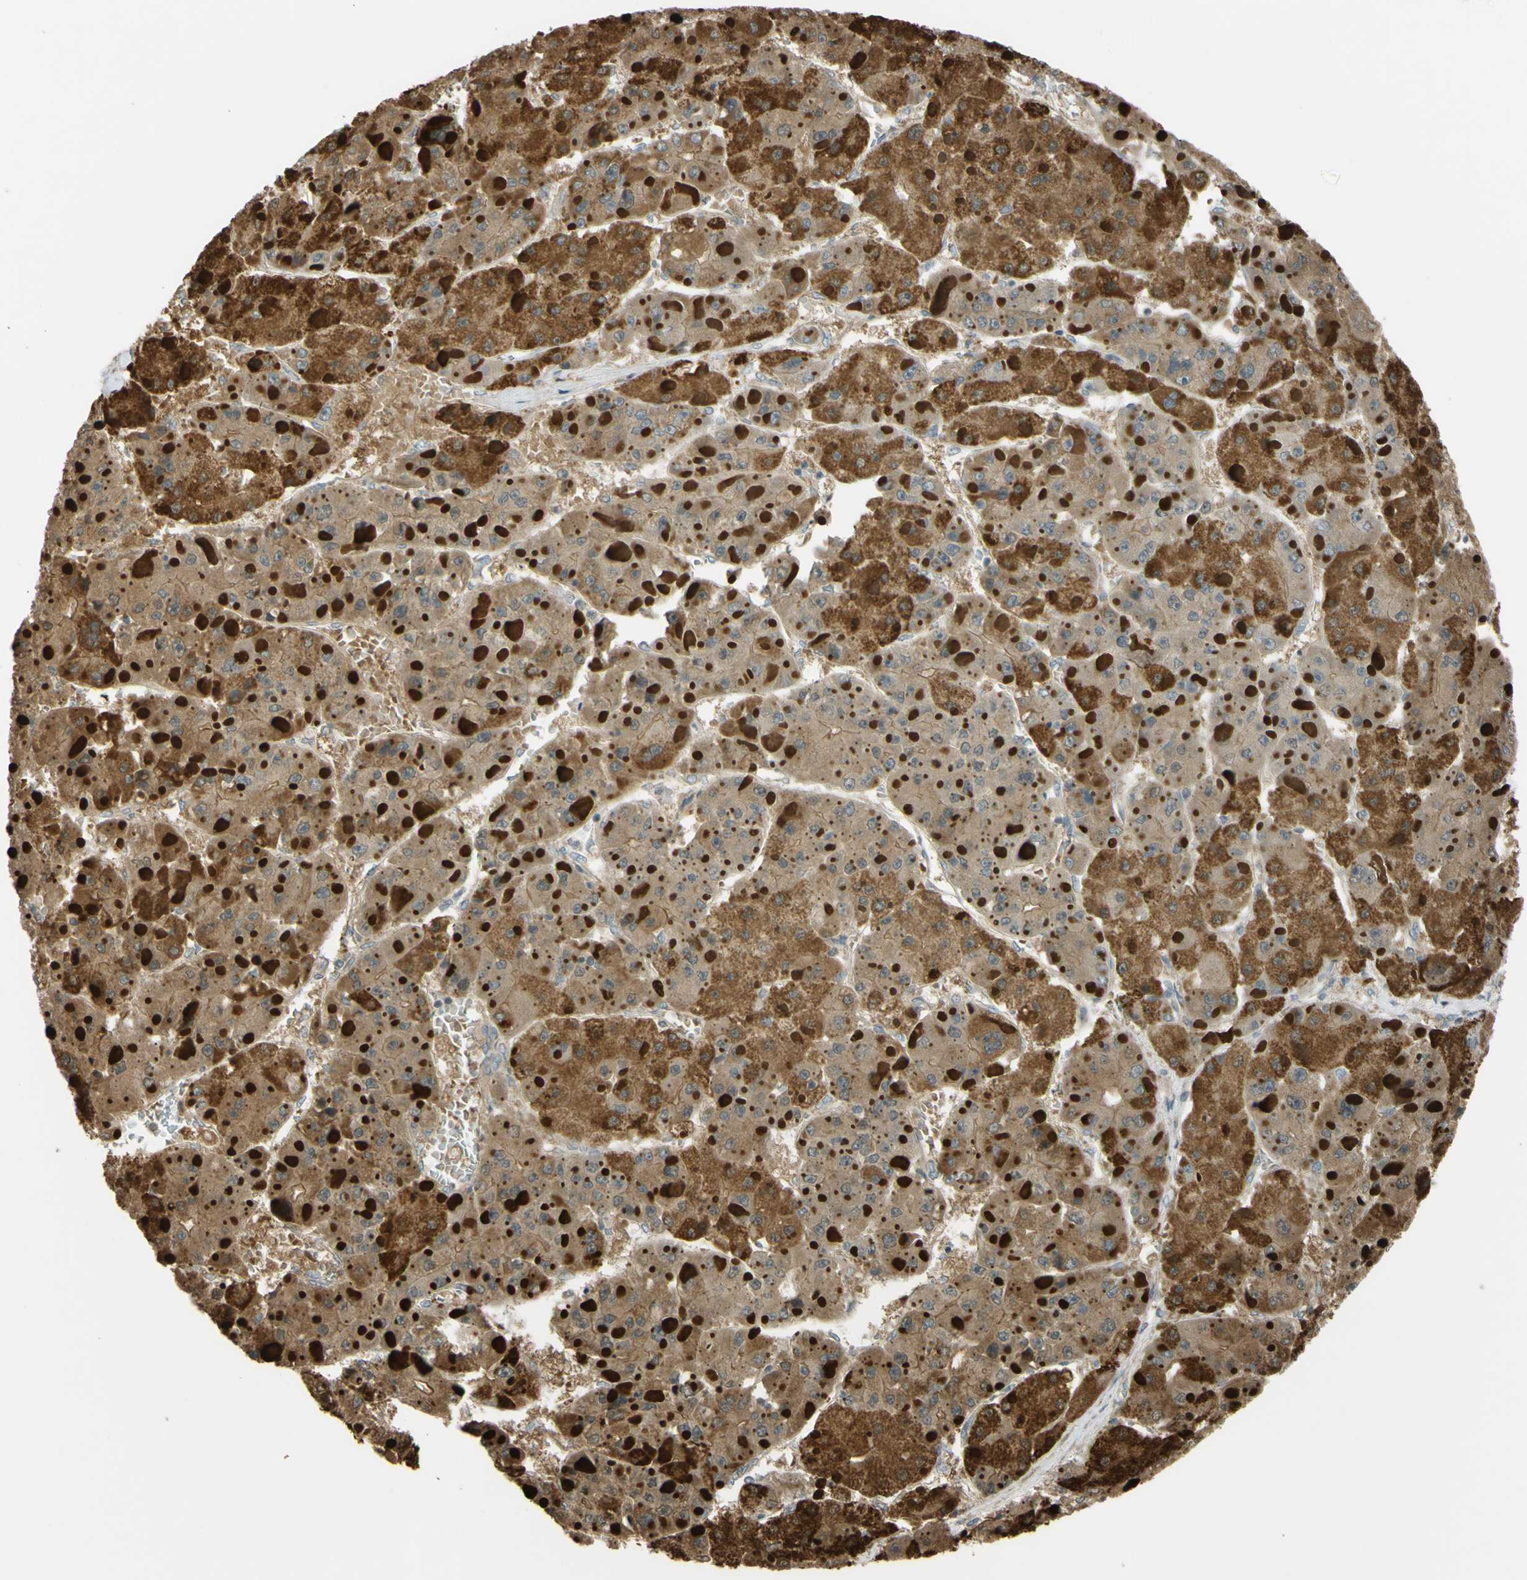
{"staining": {"intensity": "moderate", "quantity": ">75%", "location": "cytoplasmic/membranous"}, "tissue": "liver cancer", "cell_type": "Tumor cells", "image_type": "cancer", "snomed": [{"axis": "morphology", "description": "Carcinoma, Hepatocellular, NOS"}, {"axis": "topography", "description": "Liver"}], "caption": "This photomicrograph reveals immunohistochemistry (IHC) staining of human liver hepatocellular carcinoma, with medium moderate cytoplasmic/membranous staining in about >75% of tumor cells.", "gene": "FLII", "patient": {"sex": "female", "age": 73}}